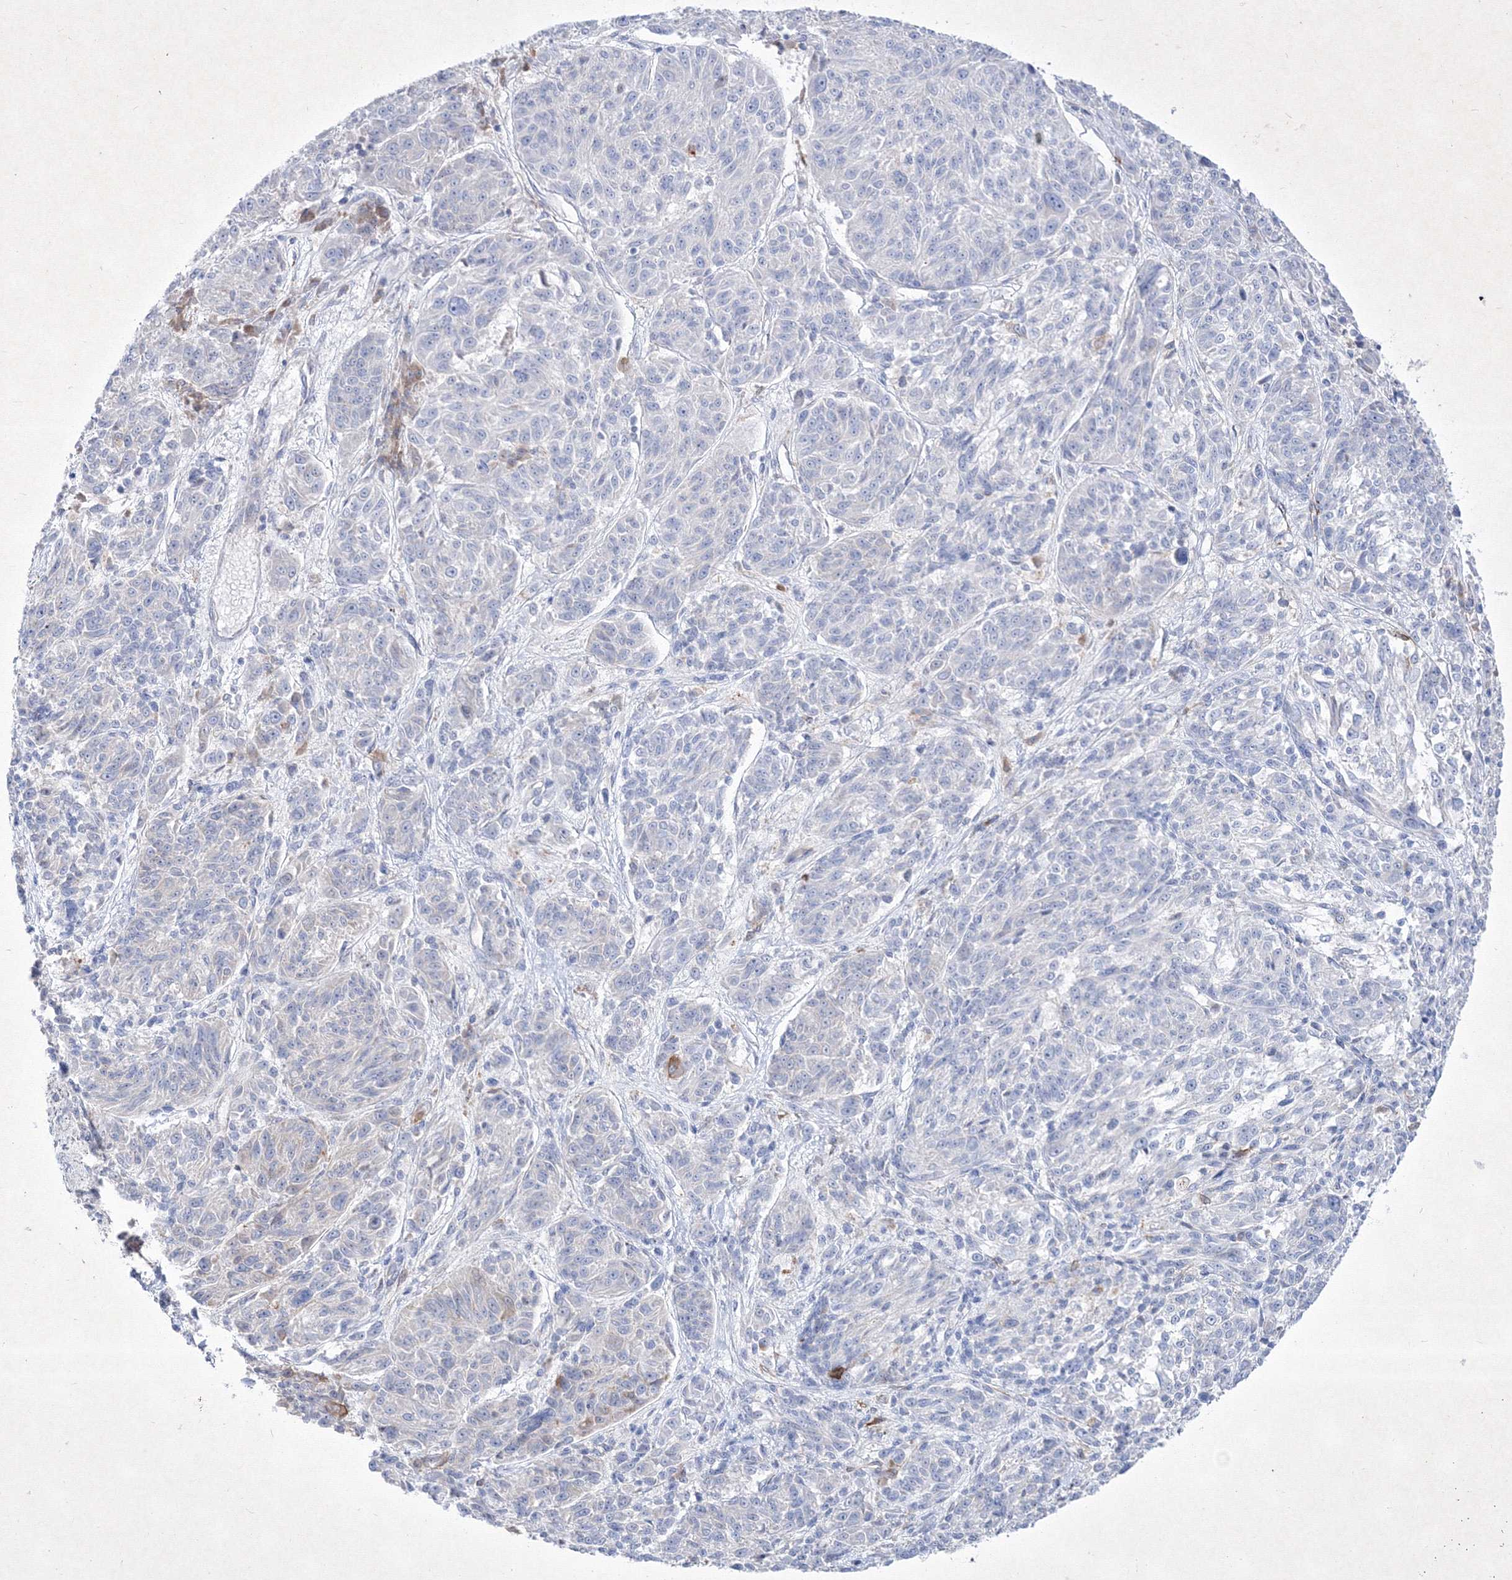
{"staining": {"intensity": "negative", "quantity": "none", "location": "none"}, "tissue": "melanoma", "cell_type": "Tumor cells", "image_type": "cancer", "snomed": [{"axis": "morphology", "description": "Malignant melanoma, NOS"}, {"axis": "topography", "description": "Skin"}], "caption": "Melanoma stained for a protein using immunohistochemistry (IHC) displays no staining tumor cells.", "gene": "TMEM139", "patient": {"sex": "male", "age": 53}}